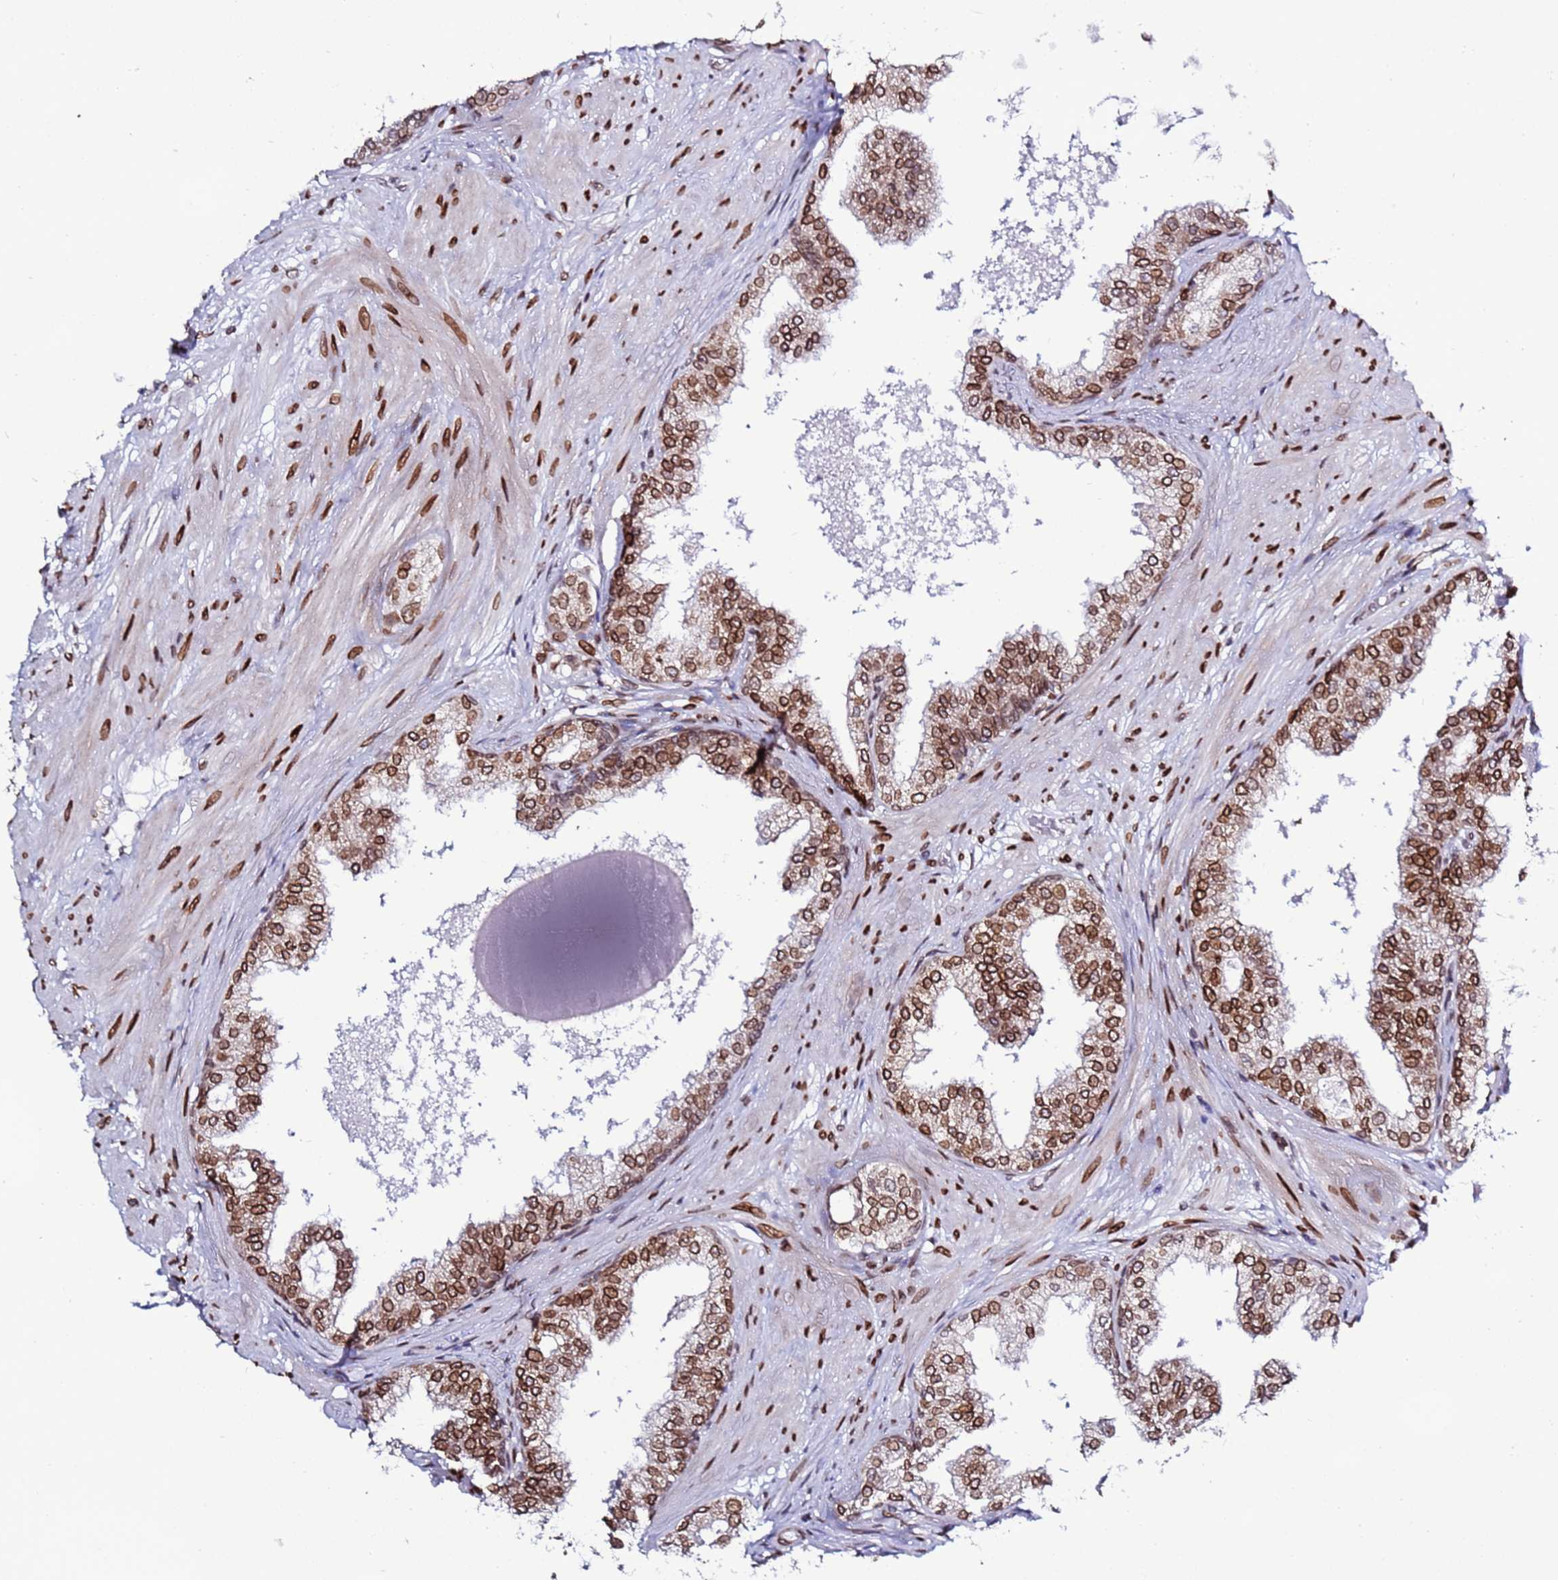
{"staining": {"intensity": "strong", "quantity": ">75%", "location": "cytoplasmic/membranous,nuclear"}, "tissue": "prostate", "cell_type": "Glandular cells", "image_type": "normal", "snomed": [{"axis": "morphology", "description": "Normal tissue, NOS"}, {"axis": "topography", "description": "Prostate"}], "caption": "This micrograph reveals benign prostate stained with immunohistochemistry to label a protein in brown. The cytoplasmic/membranous,nuclear of glandular cells show strong positivity for the protein. Nuclei are counter-stained blue.", "gene": "TOR1AIP1", "patient": {"sex": "male", "age": 60}}